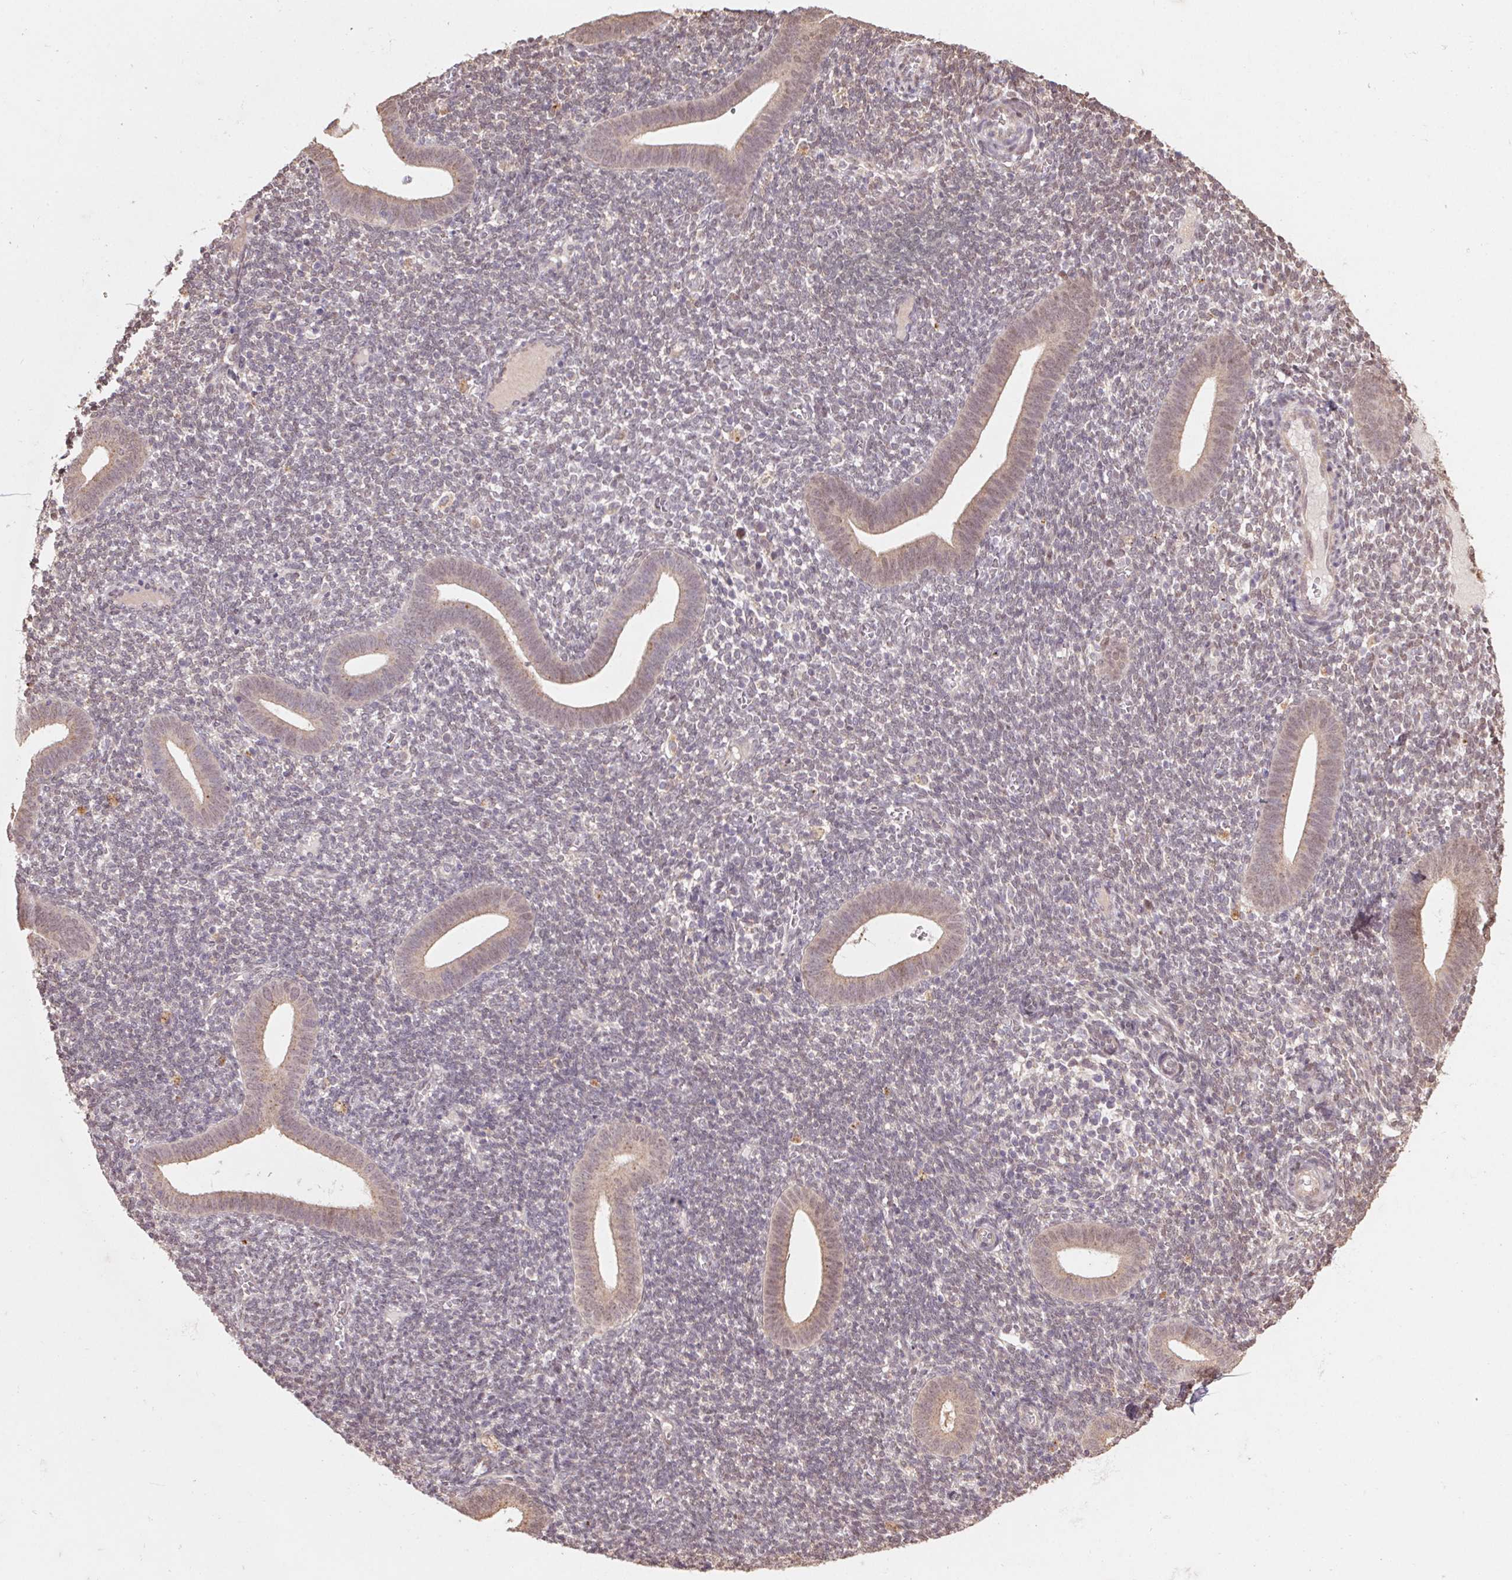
{"staining": {"intensity": "weak", "quantity": "<25%", "location": "nuclear"}, "tissue": "endometrium", "cell_type": "Cells in endometrial stroma", "image_type": "normal", "snomed": [{"axis": "morphology", "description": "Normal tissue, NOS"}, {"axis": "topography", "description": "Endometrium"}], "caption": "Immunohistochemistry image of unremarkable endometrium stained for a protein (brown), which demonstrates no positivity in cells in endometrial stroma. (DAB immunohistochemistry (IHC), high magnification).", "gene": "CUTA", "patient": {"sex": "female", "age": 25}}